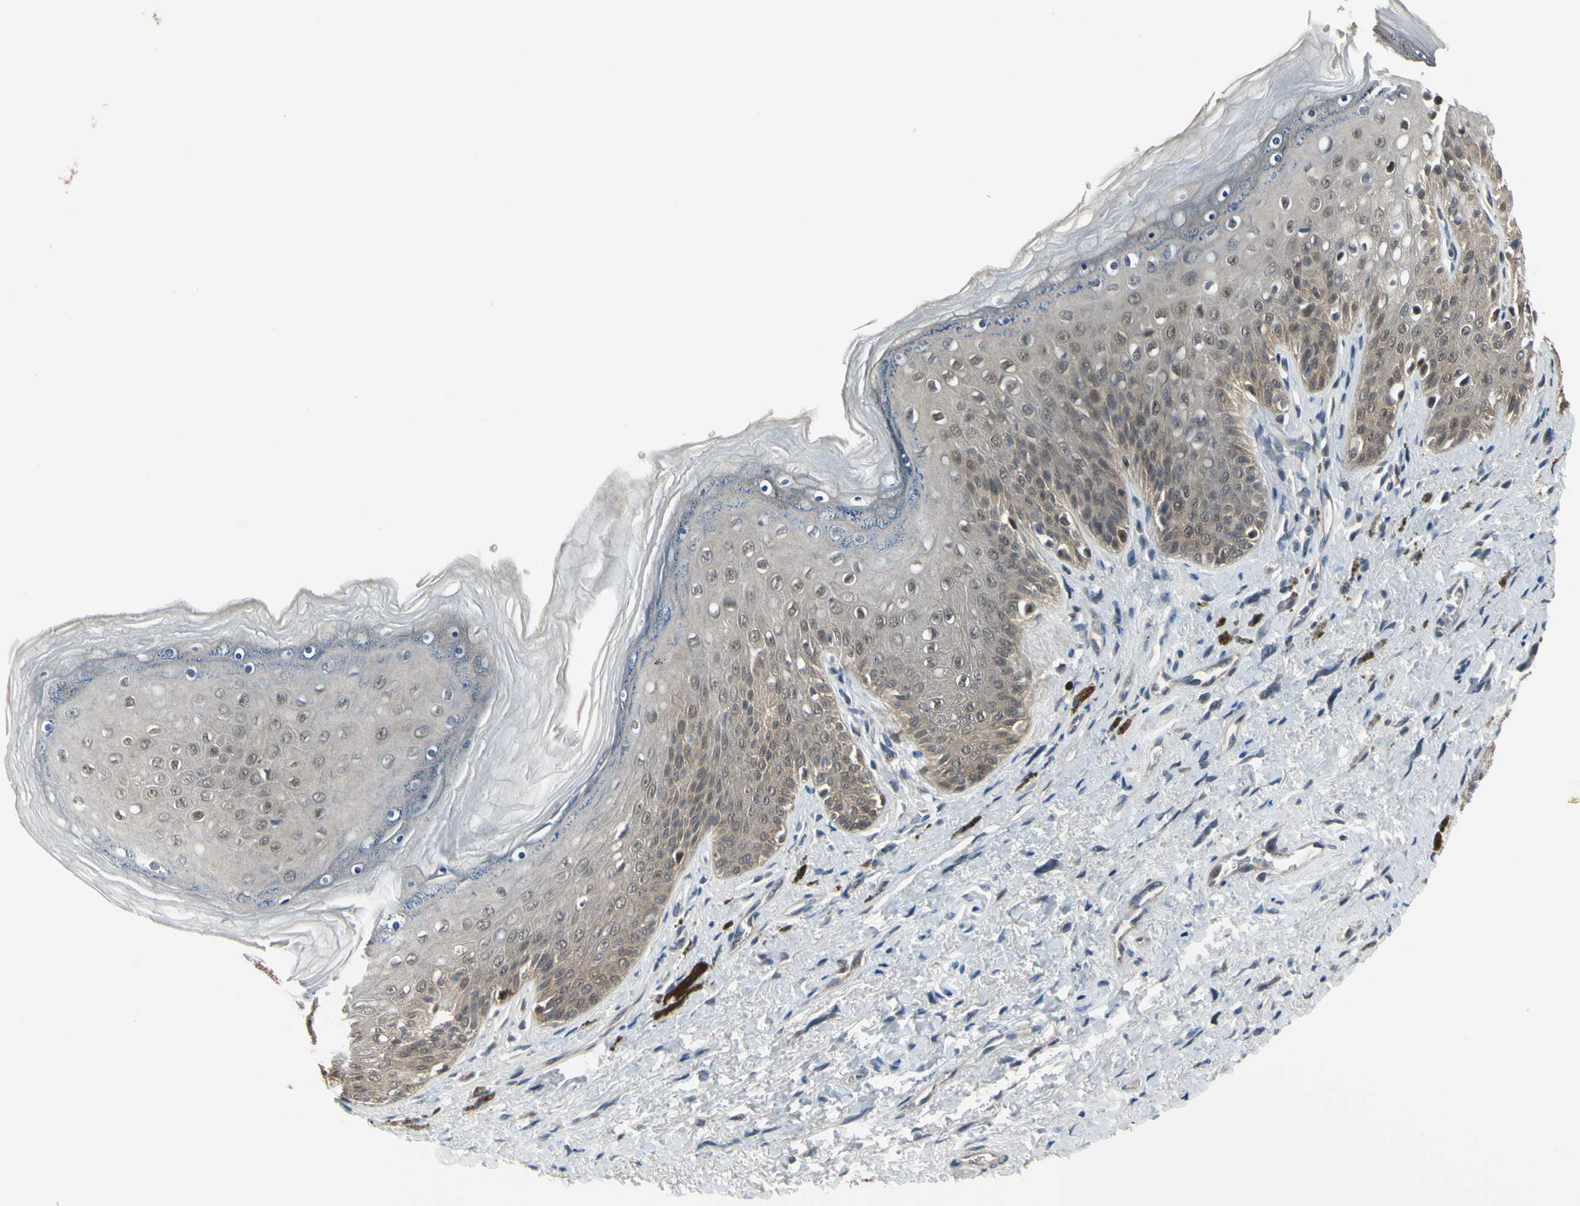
{"staining": {"intensity": "weak", "quantity": ">75%", "location": "cytoplasmic/membranous"}, "tissue": "skin", "cell_type": "Epidermal cells", "image_type": "normal", "snomed": [{"axis": "morphology", "description": "Normal tissue, NOS"}, {"axis": "topography", "description": "Anal"}], "caption": "This image reveals unremarkable skin stained with immunohistochemistry (IHC) to label a protein in brown. The cytoplasmic/membranous of epidermal cells show weak positivity for the protein. Nuclei are counter-stained blue.", "gene": "HSPA4", "patient": {"sex": "female", "age": 46}}